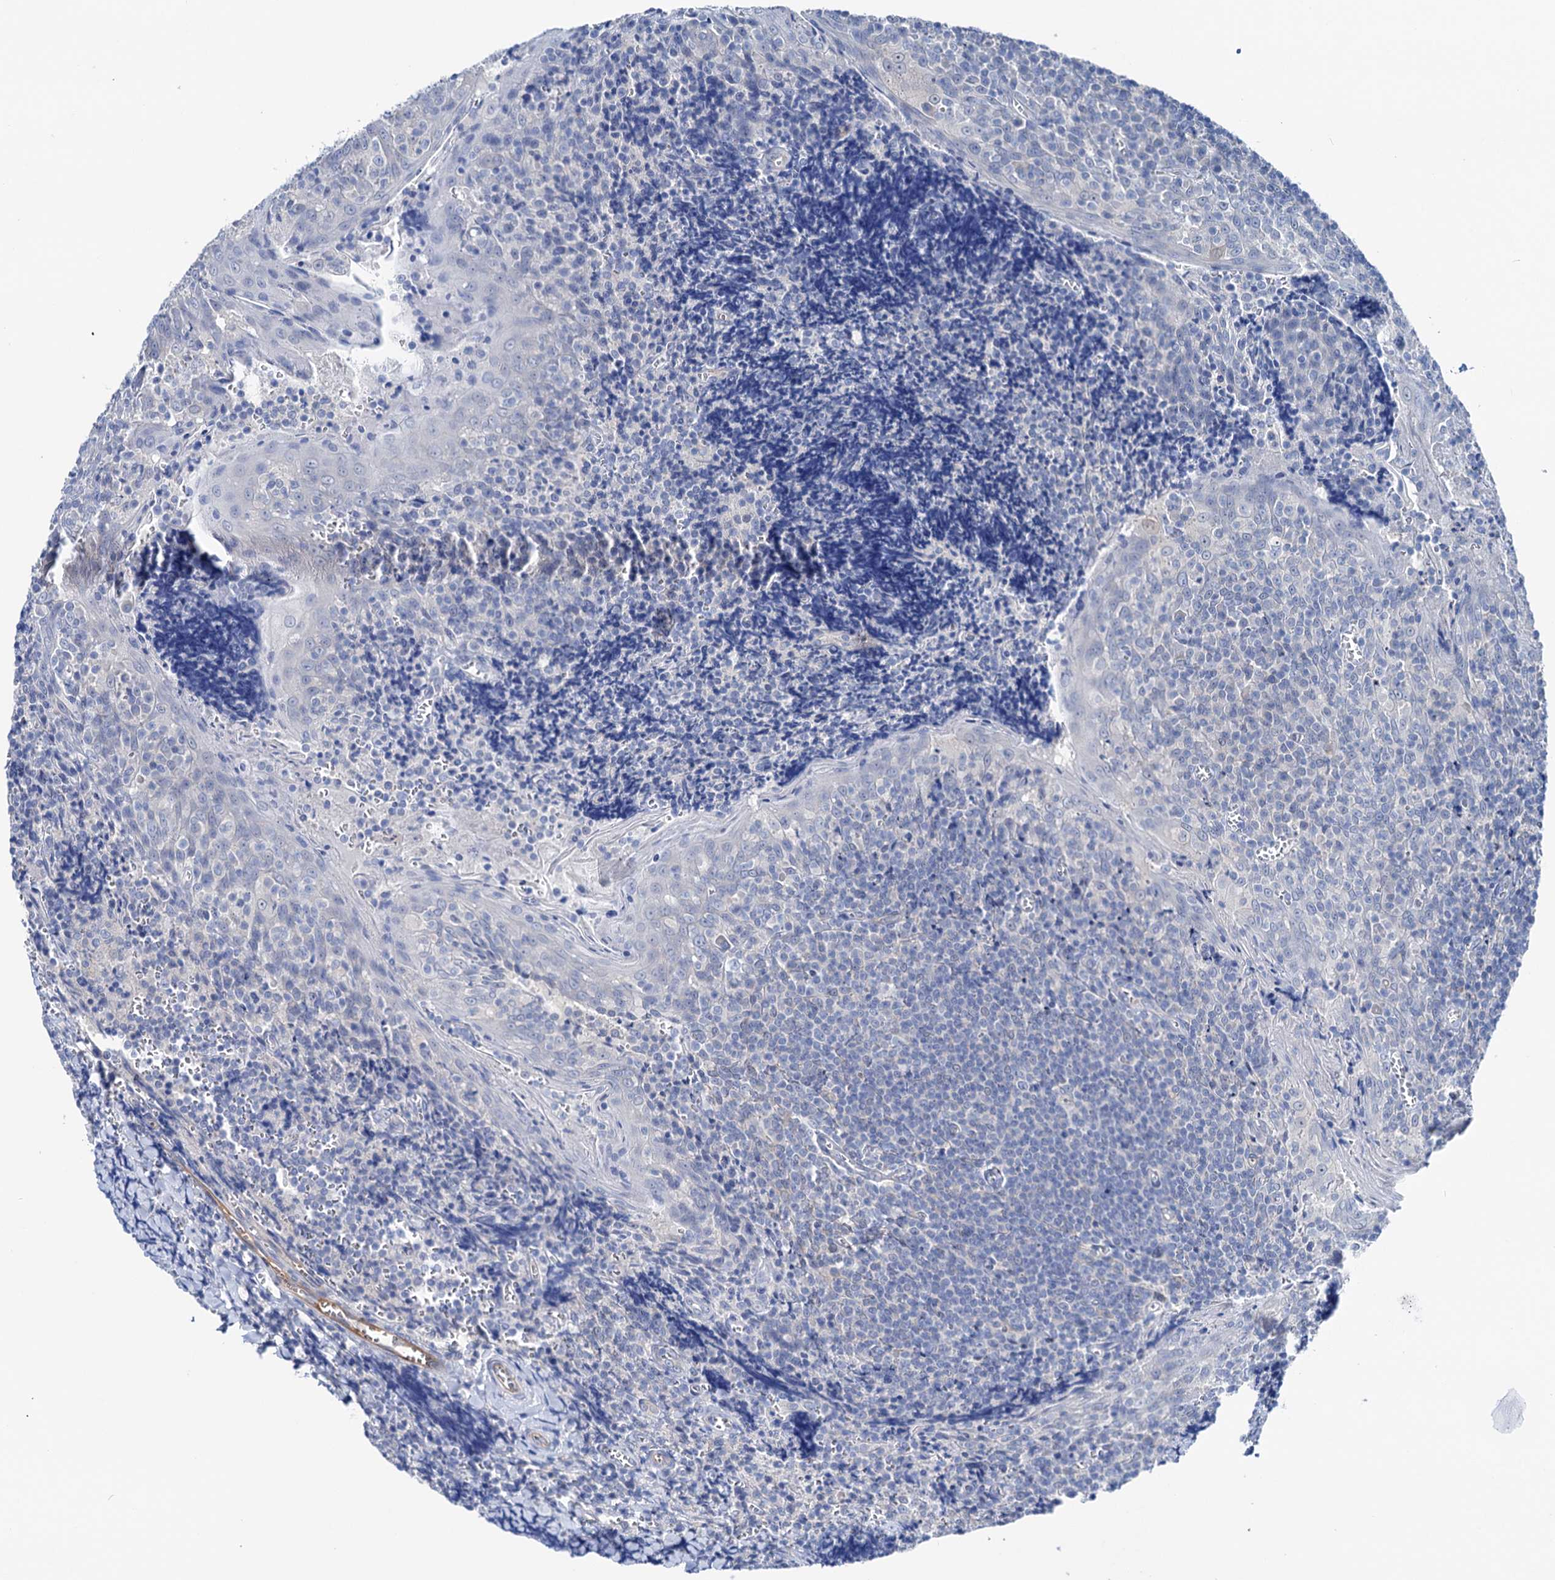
{"staining": {"intensity": "negative", "quantity": "none", "location": "none"}, "tissue": "tonsil", "cell_type": "Germinal center cells", "image_type": "normal", "snomed": [{"axis": "morphology", "description": "Normal tissue, NOS"}, {"axis": "topography", "description": "Tonsil"}], "caption": "Photomicrograph shows no protein positivity in germinal center cells of benign tonsil. Brightfield microscopy of immunohistochemistry stained with DAB (brown) and hematoxylin (blue), captured at high magnification.", "gene": "SHROOM1", "patient": {"sex": "male", "age": 27}}